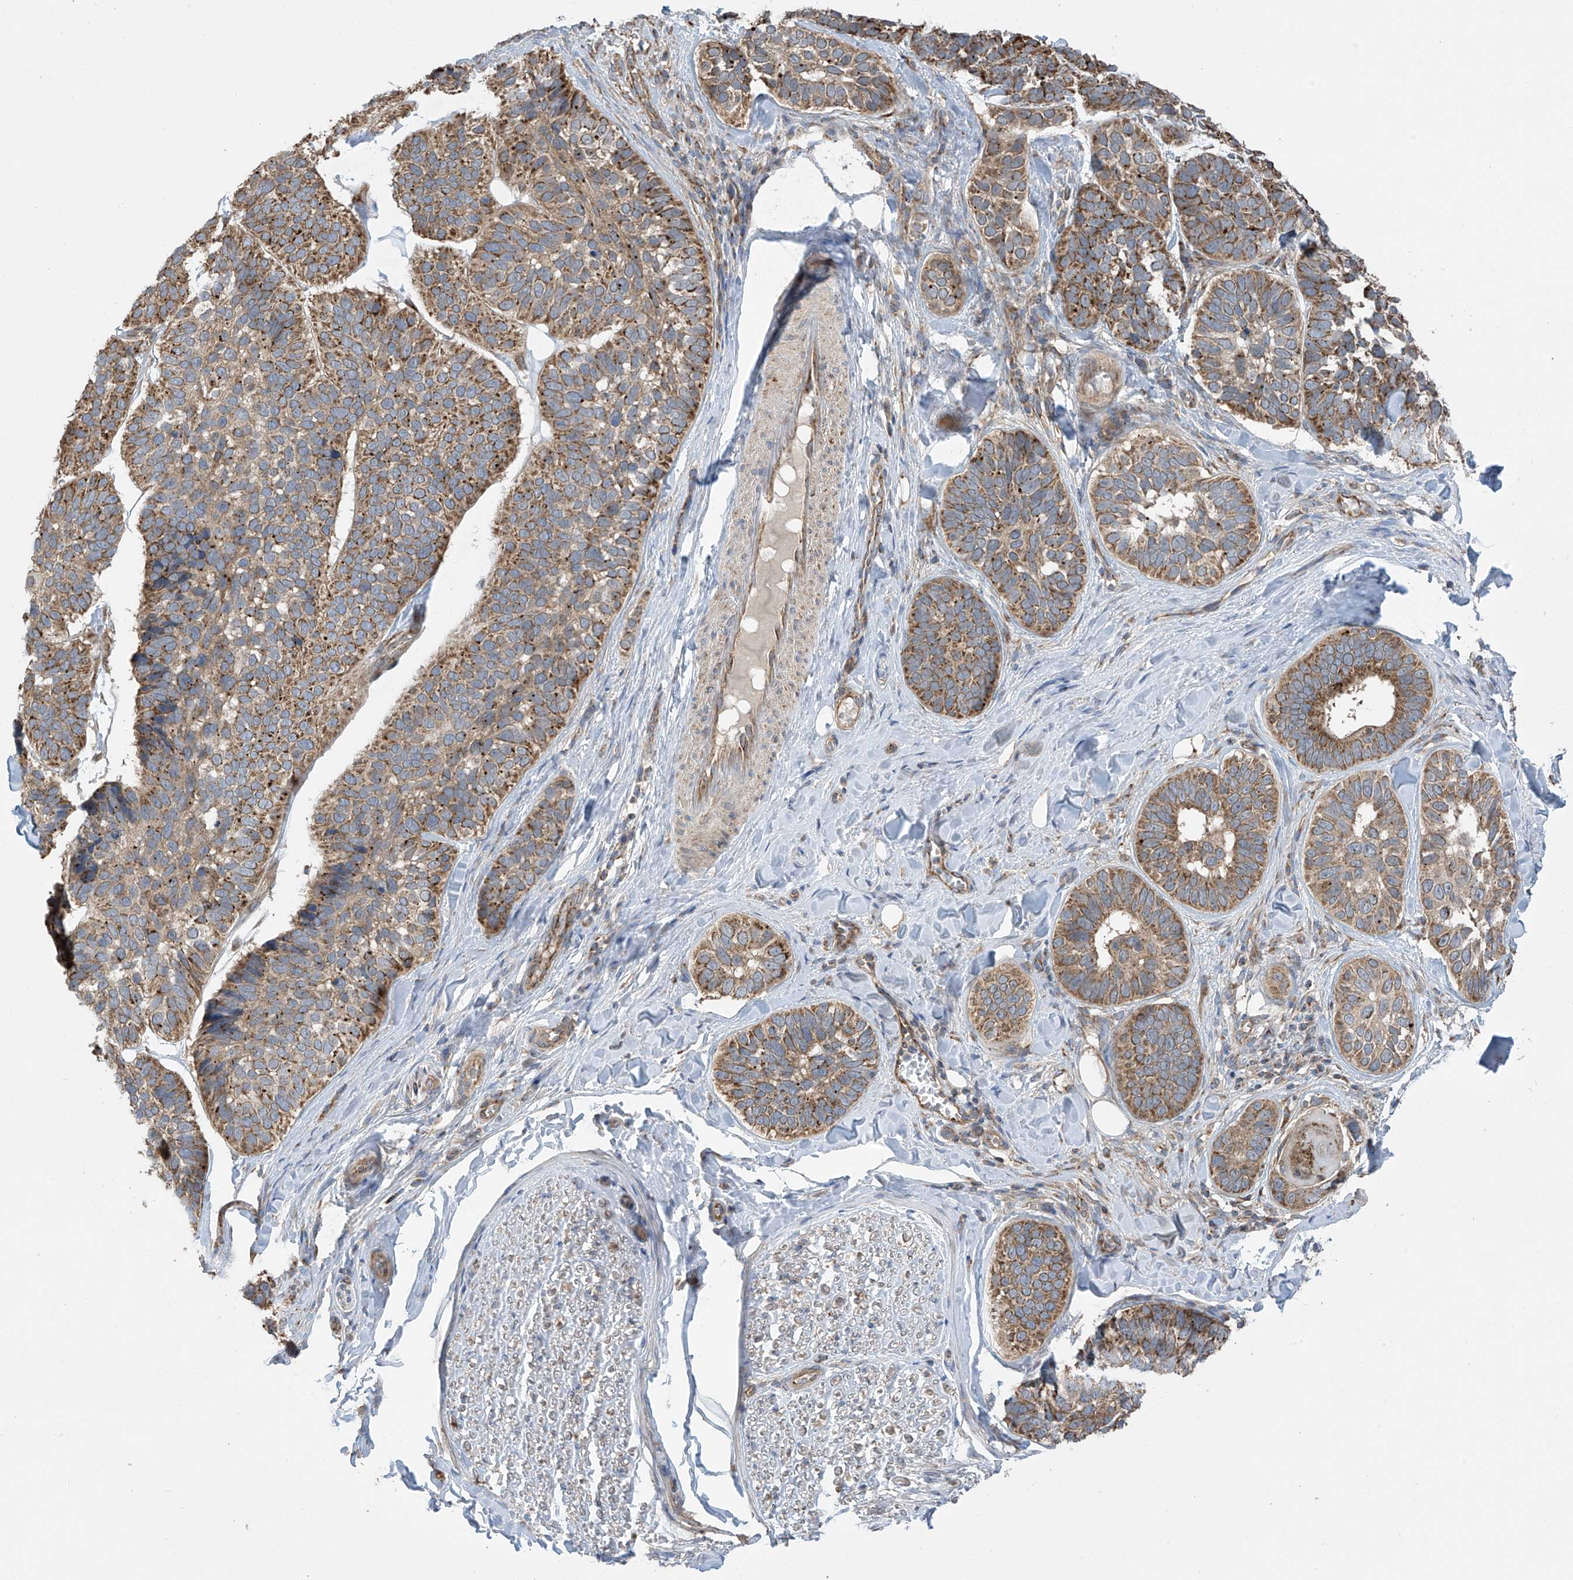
{"staining": {"intensity": "moderate", "quantity": ">75%", "location": "cytoplasmic/membranous"}, "tissue": "skin cancer", "cell_type": "Tumor cells", "image_type": "cancer", "snomed": [{"axis": "morphology", "description": "Basal cell carcinoma"}, {"axis": "topography", "description": "Skin"}], "caption": "Moderate cytoplasmic/membranous positivity is present in approximately >75% of tumor cells in skin cancer (basal cell carcinoma). (DAB (3,3'-diaminobenzidine) IHC, brown staining for protein, blue staining for nuclei).", "gene": "PNPT1", "patient": {"sex": "male", "age": 62}}